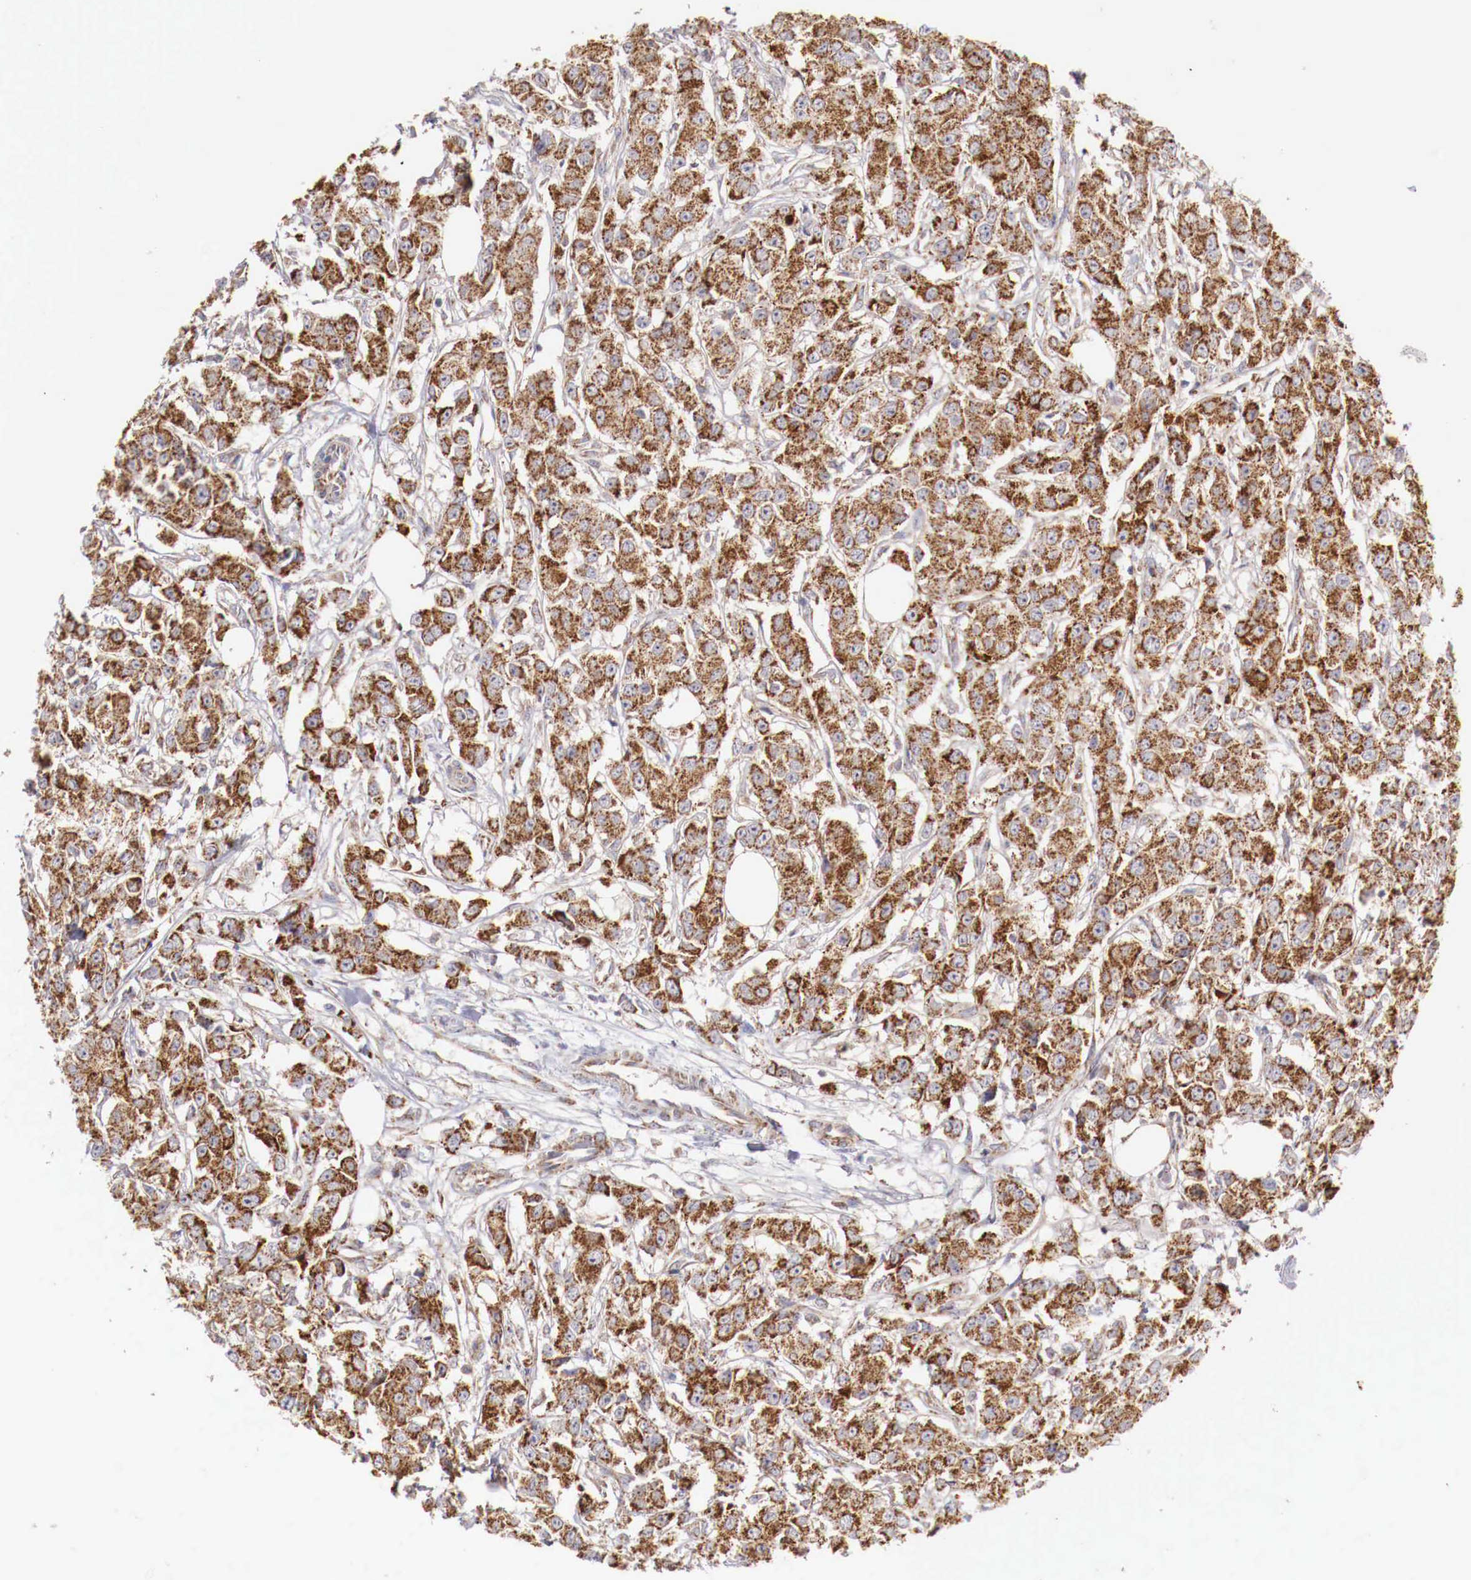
{"staining": {"intensity": "strong", "quantity": ">75%", "location": "cytoplasmic/membranous"}, "tissue": "breast cancer", "cell_type": "Tumor cells", "image_type": "cancer", "snomed": [{"axis": "morphology", "description": "Duct carcinoma"}, {"axis": "topography", "description": "Breast"}], "caption": "Protein expression analysis of human breast intraductal carcinoma reveals strong cytoplasmic/membranous expression in about >75% of tumor cells. (IHC, brightfield microscopy, high magnification).", "gene": "XPNPEP3", "patient": {"sex": "female", "age": 58}}